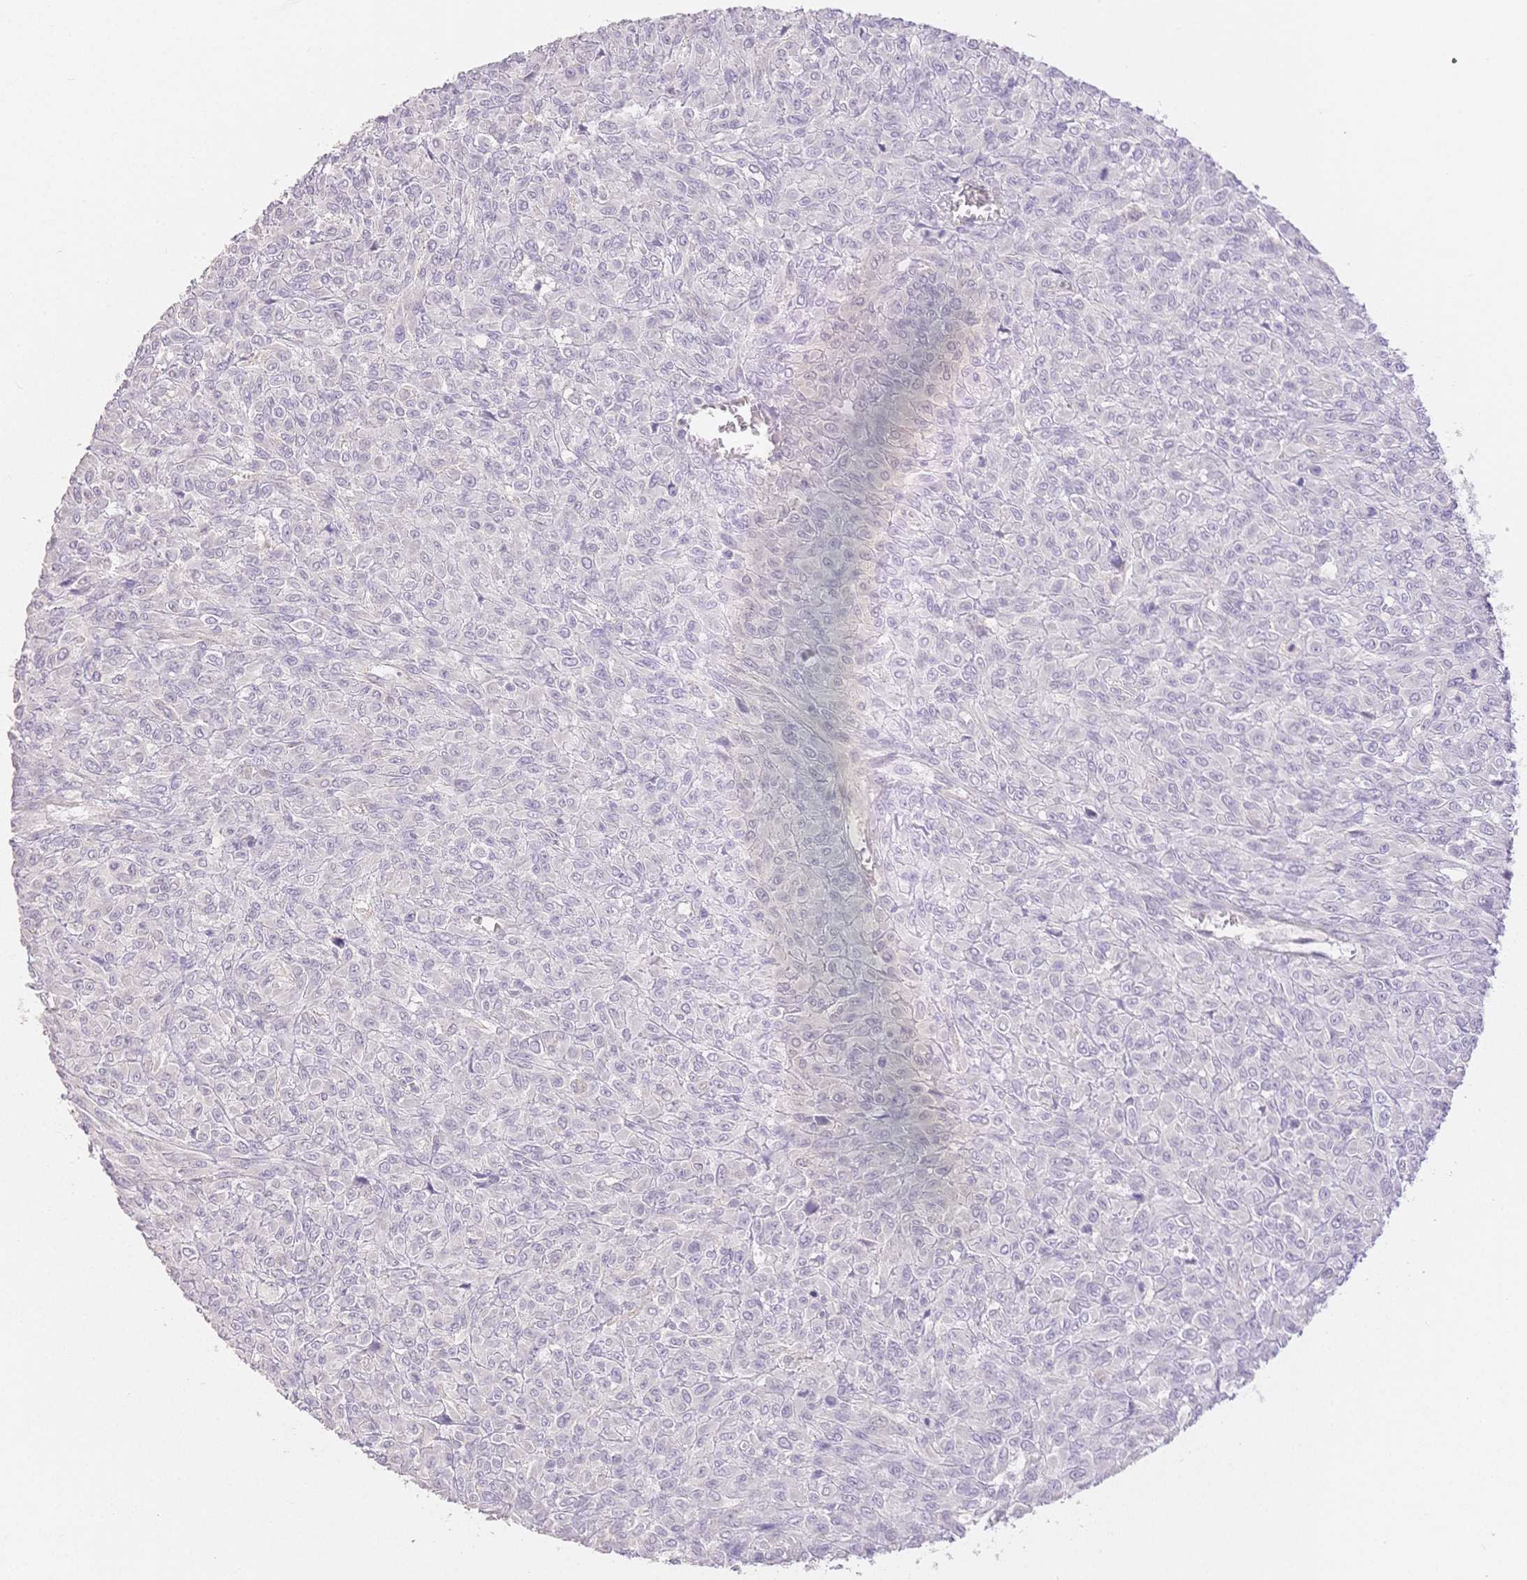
{"staining": {"intensity": "negative", "quantity": "none", "location": "none"}, "tissue": "renal cancer", "cell_type": "Tumor cells", "image_type": "cancer", "snomed": [{"axis": "morphology", "description": "Adenocarcinoma, NOS"}, {"axis": "topography", "description": "Kidney"}], "caption": "Histopathology image shows no protein staining in tumor cells of renal adenocarcinoma tissue. (DAB immunohistochemistry (IHC) with hematoxylin counter stain).", "gene": "SUV39H2", "patient": {"sex": "male", "age": 58}}